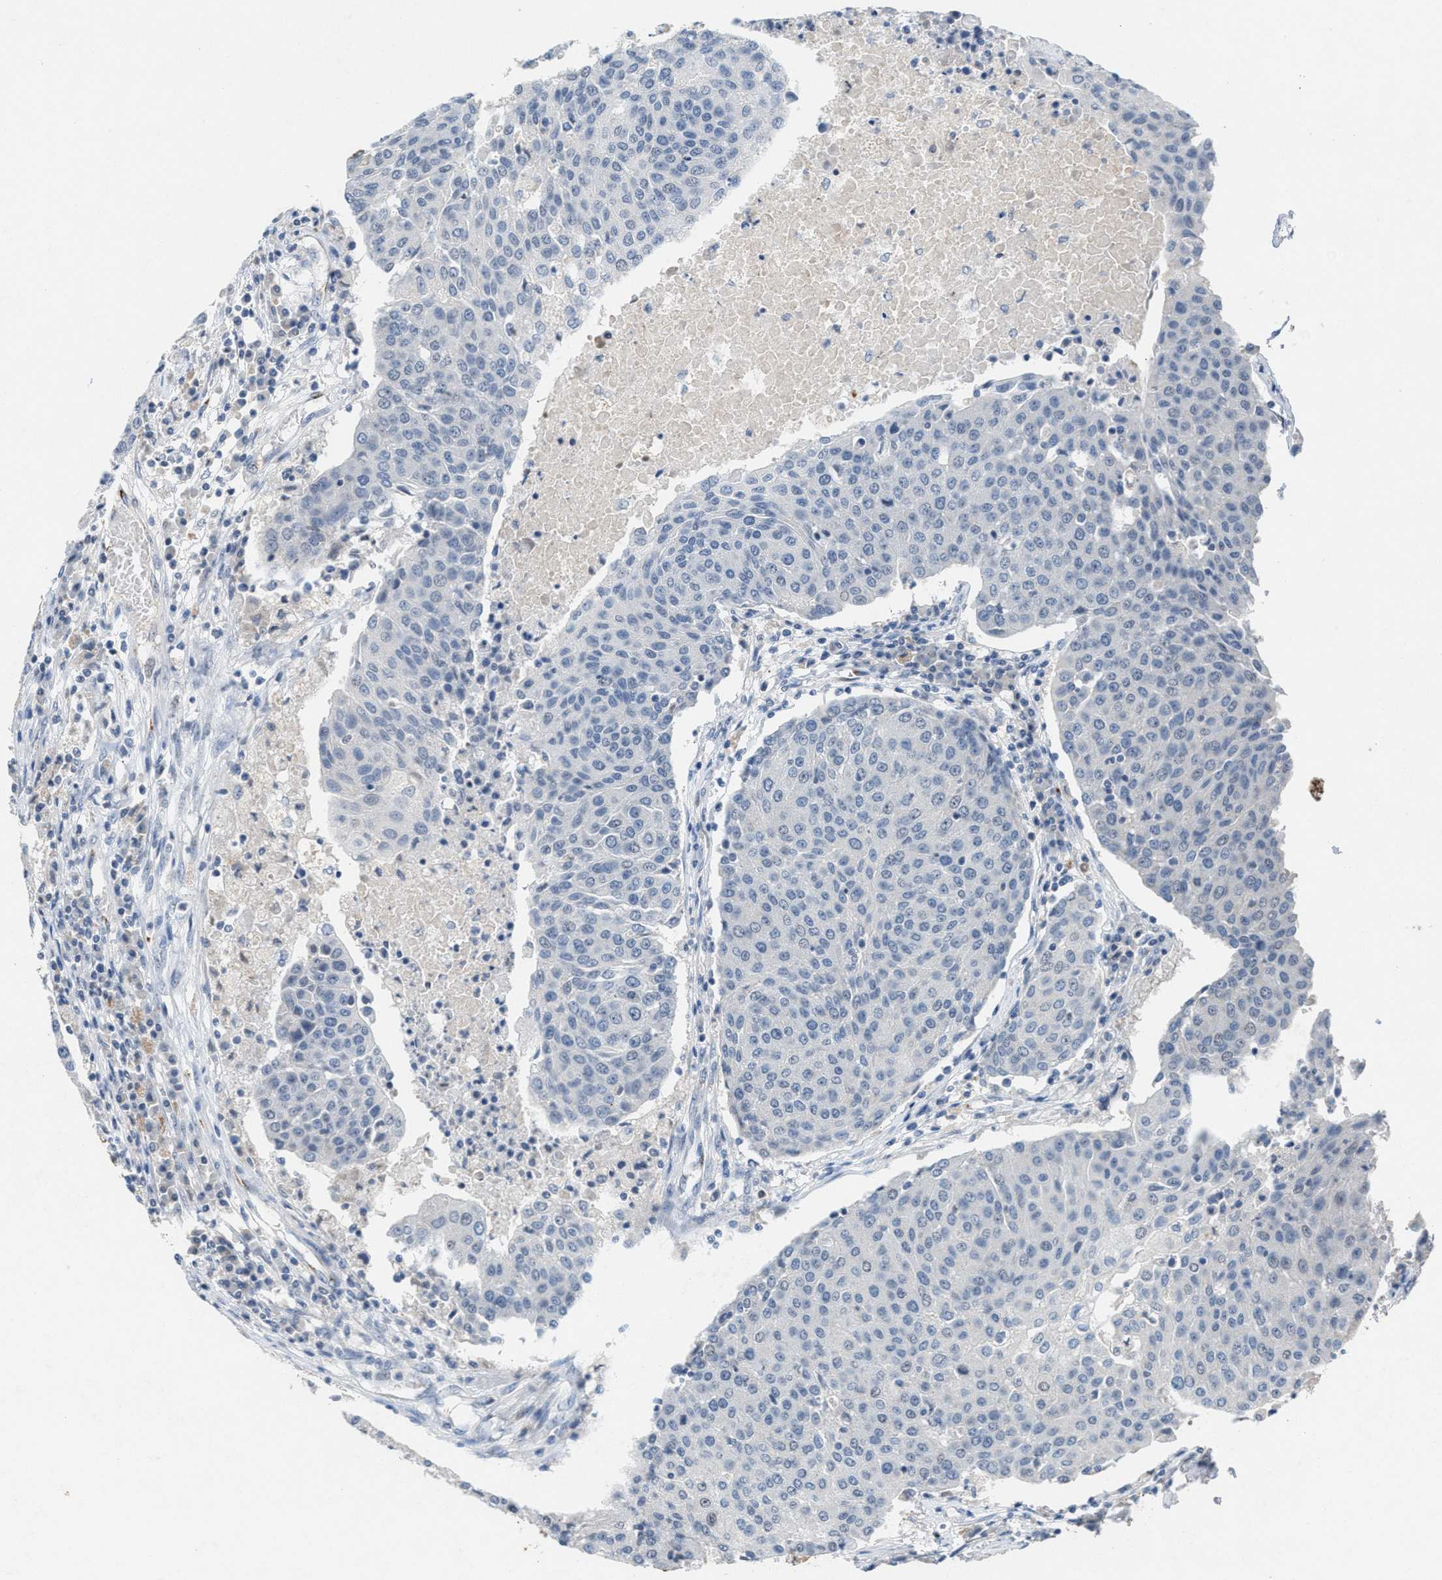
{"staining": {"intensity": "negative", "quantity": "none", "location": "none"}, "tissue": "urothelial cancer", "cell_type": "Tumor cells", "image_type": "cancer", "snomed": [{"axis": "morphology", "description": "Urothelial carcinoma, High grade"}, {"axis": "topography", "description": "Urinary bladder"}], "caption": "This is an IHC photomicrograph of high-grade urothelial carcinoma. There is no staining in tumor cells.", "gene": "SLC5A5", "patient": {"sex": "female", "age": 85}}